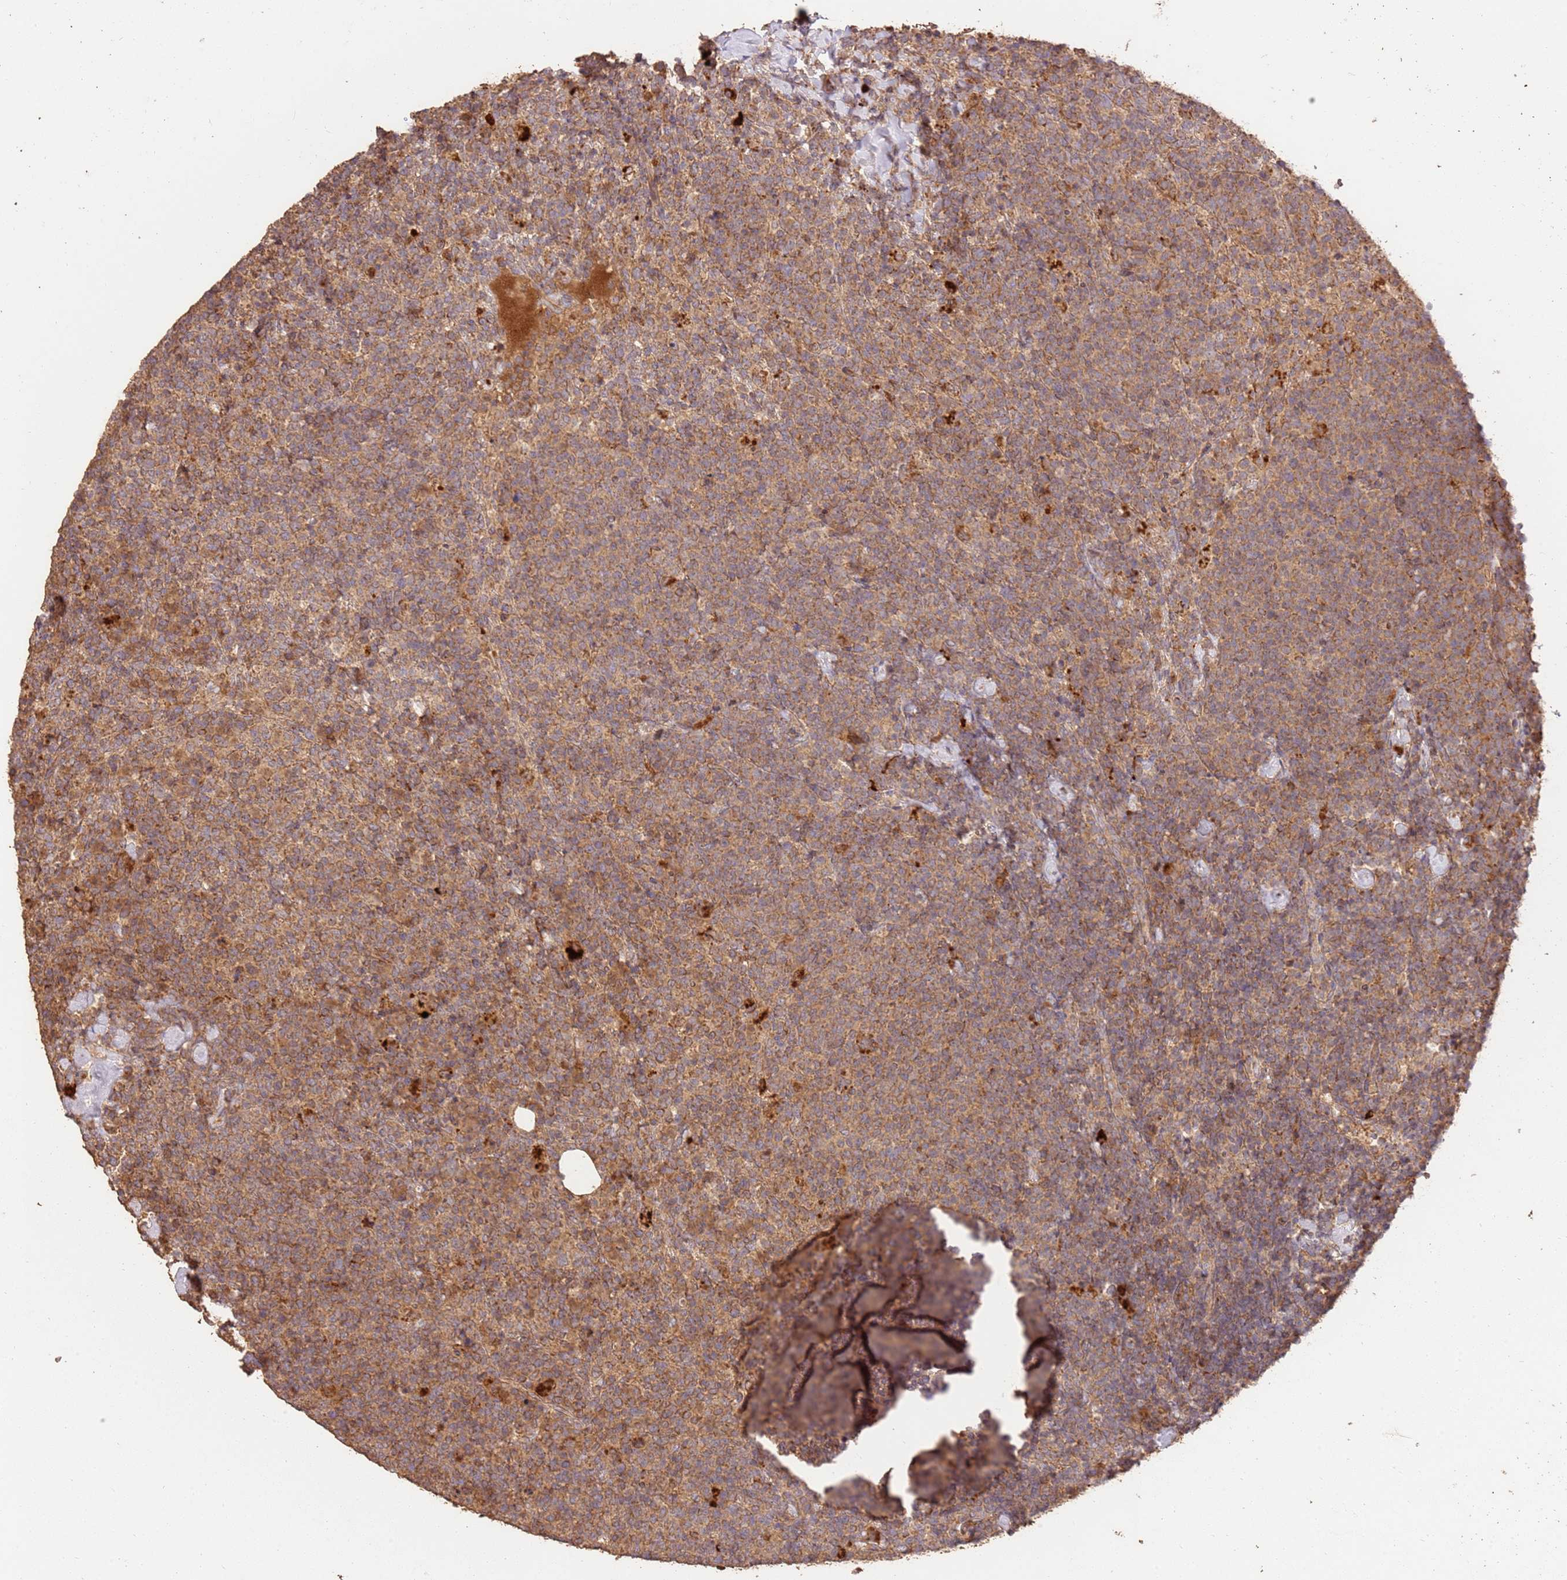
{"staining": {"intensity": "moderate", "quantity": ">75%", "location": "cytoplasmic/membranous"}, "tissue": "lymphoma", "cell_type": "Tumor cells", "image_type": "cancer", "snomed": [{"axis": "morphology", "description": "Malignant lymphoma, non-Hodgkin's type, High grade"}, {"axis": "topography", "description": "Lymph node"}], "caption": "A brown stain shows moderate cytoplasmic/membranous expression of a protein in high-grade malignant lymphoma, non-Hodgkin's type tumor cells.", "gene": "LRRC28", "patient": {"sex": "male", "age": 61}}